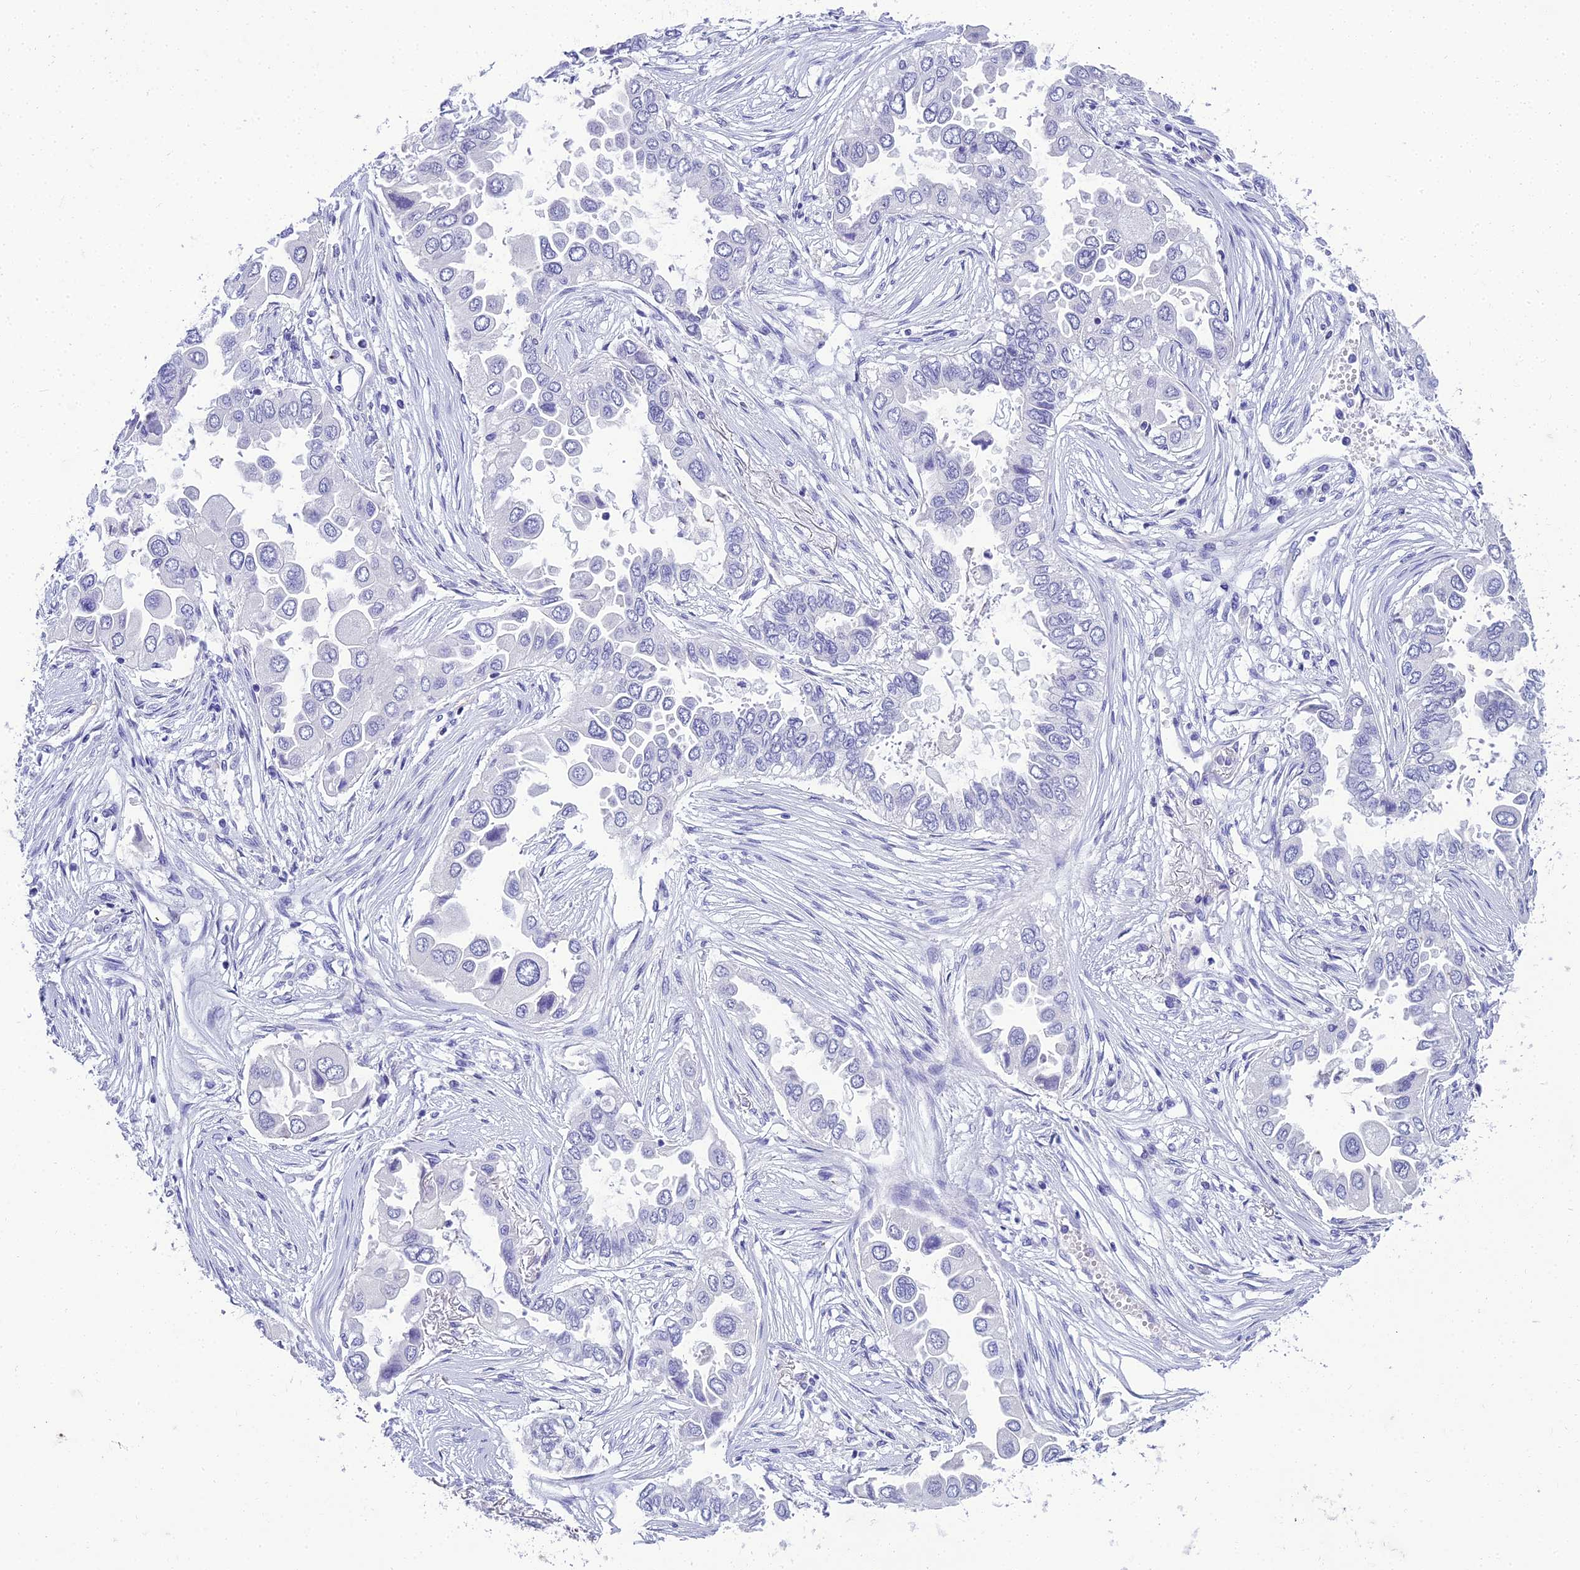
{"staining": {"intensity": "negative", "quantity": "none", "location": "none"}, "tissue": "lung cancer", "cell_type": "Tumor cells", "image_type": "cancer", "snomed": [{"axis": "morphology", "description": "Adenocarcinoma, NOS"}, {"axis": "topography", "description": "Lung"}], "caption": "Immunohistochemical staining of human adenocarcinoma (lung) exhibits no significant staining in tumor cells.", "gene": "NINJ1", "patient": {"sex": "female", "age": 76}}